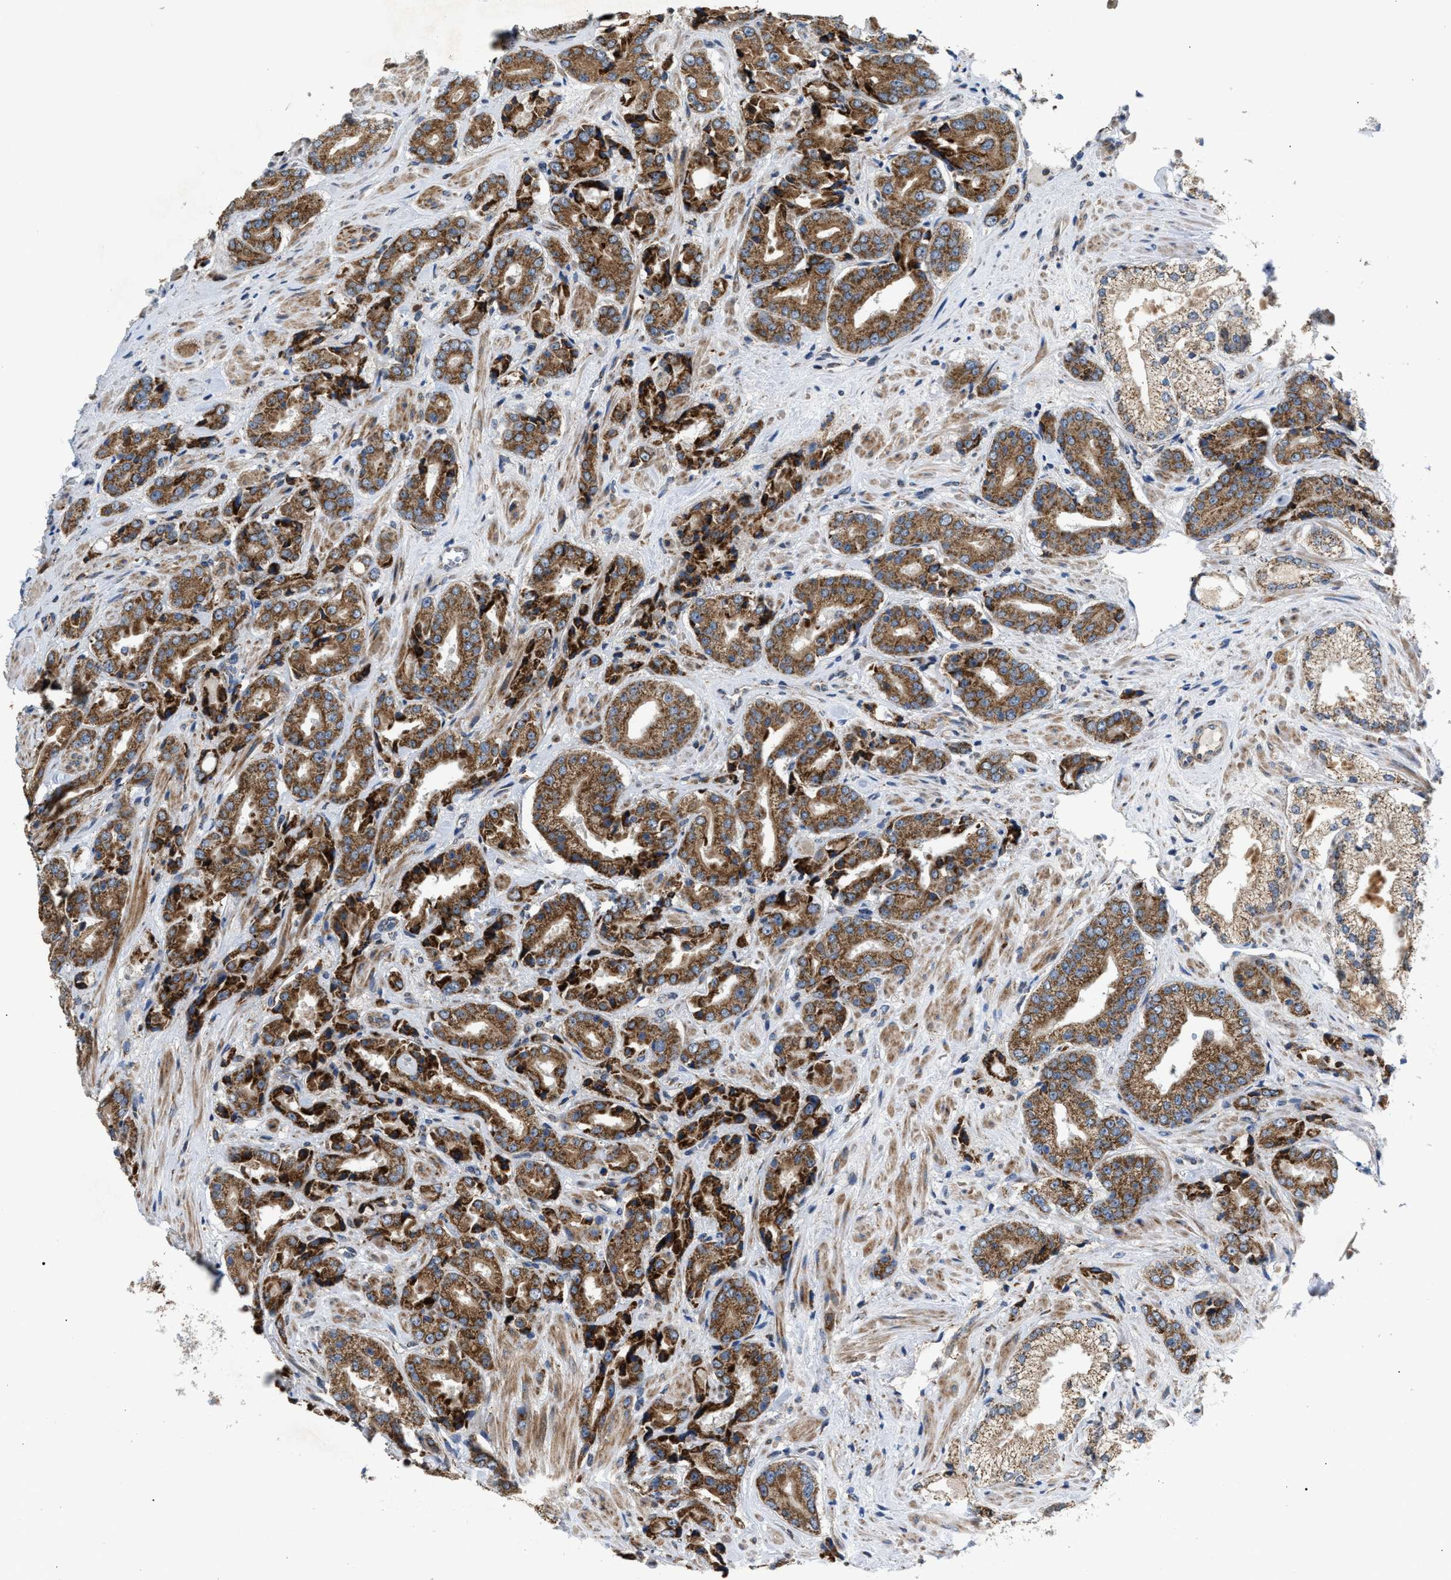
{"staining": {"intensity": "moderate", "quantity": ">75%", "location": "cytoplasmic/membranous"}, "tissue": "prostate cancer", "cell_type": "Tumor cells", "image_type": "cancer", "snomed": [{"axis": "morphology", "description": "Adenocarcinoma, High grade"}, {"axis": "topography", "description": "Prostate"}], "caption": "Protein staining reveals moderate cytoplasmic/membranous expression in about >75% of tumor cells in prostate cancer (high-grade adenocarcinoma). (Brightfield microscopy of DAB IHC at high magnification).", "gene": "TACO1", "patient": {"sex": "male", "age": 71}}